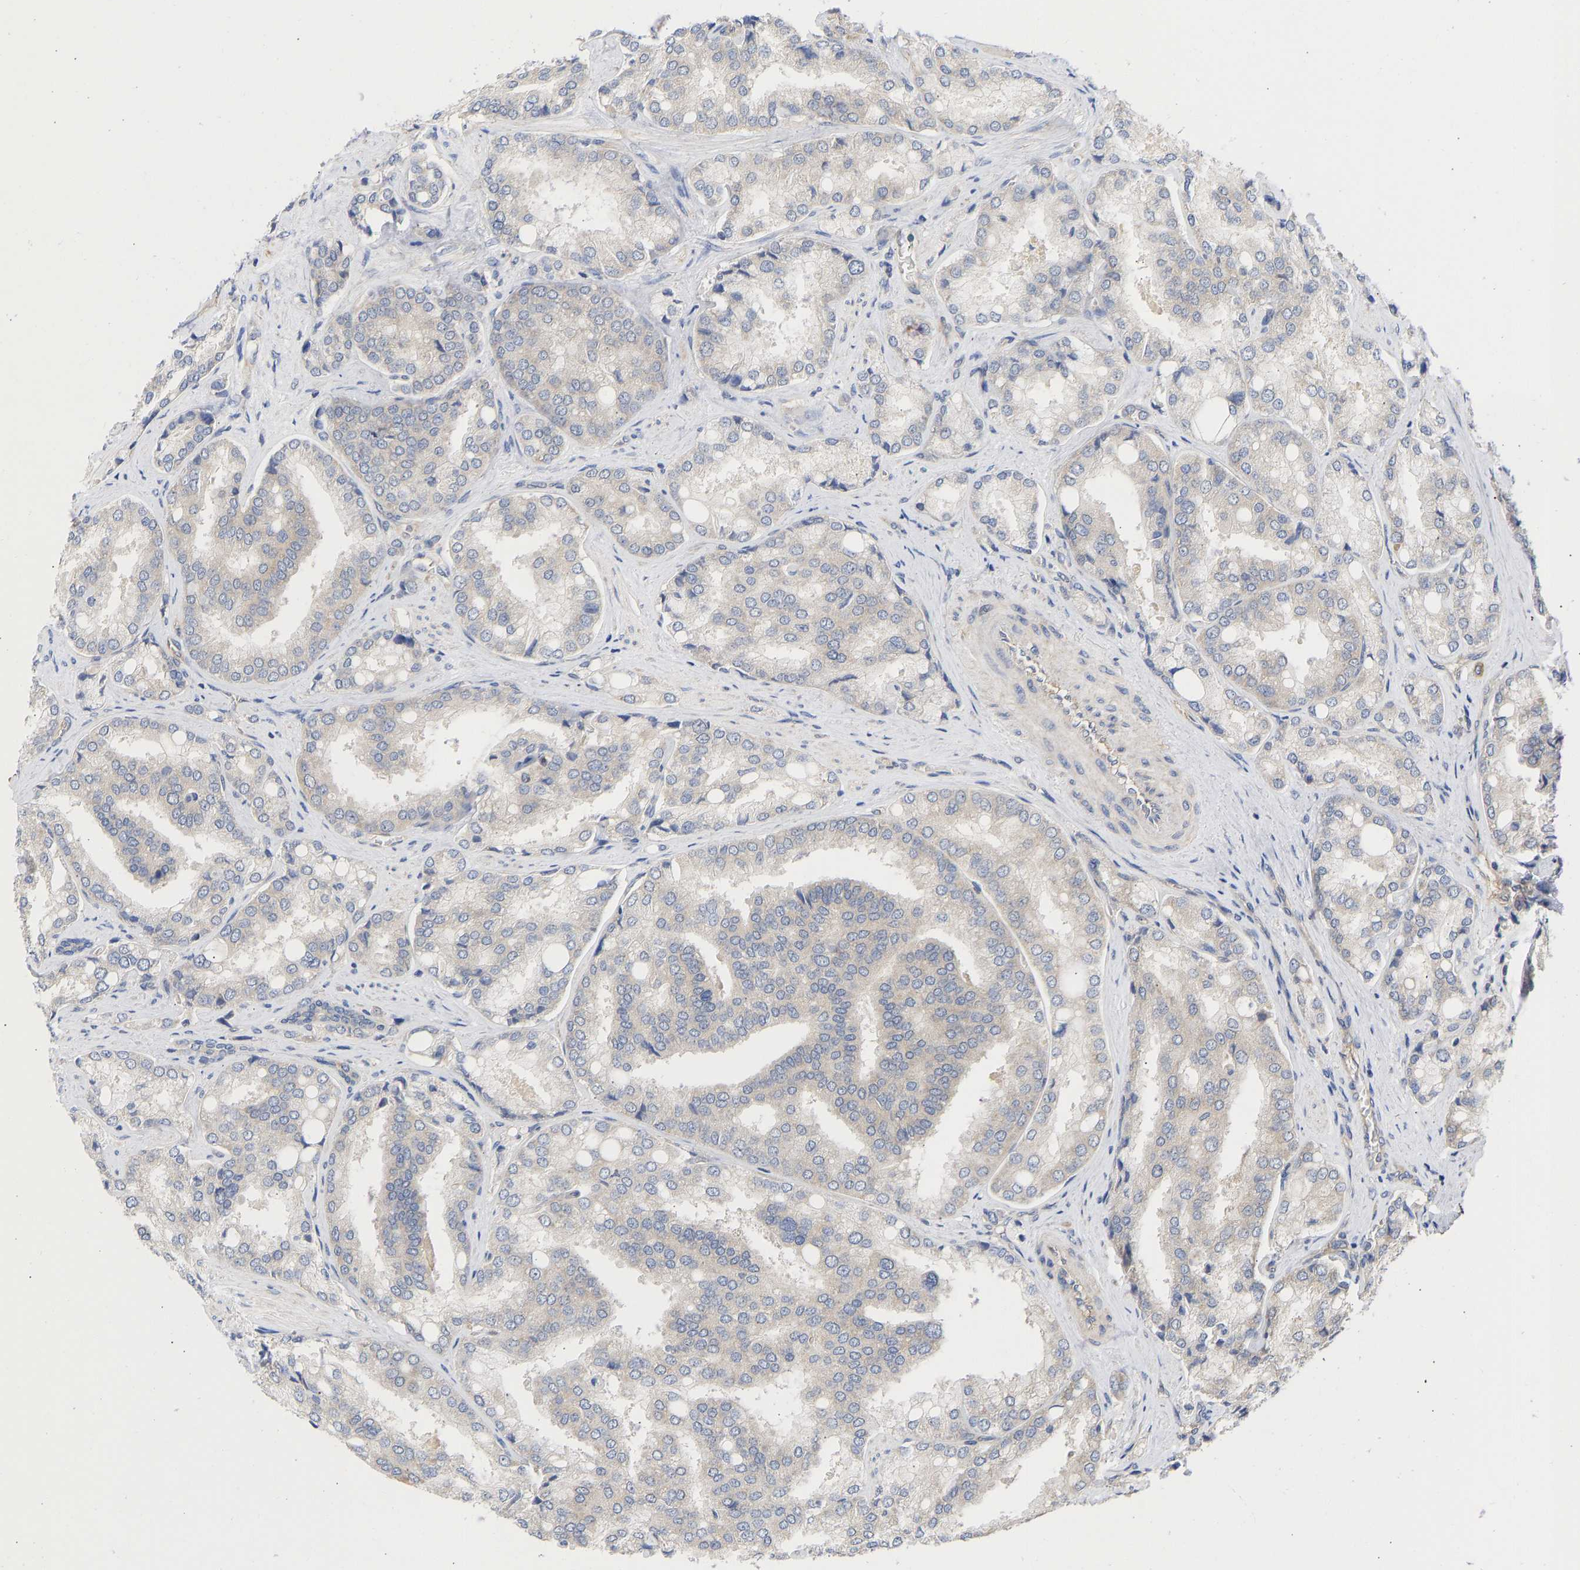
{"staining": {"intensity": "negative", "quantity": "none", "location": "none"}, "tissue": "prostate cancer", "cell_type": "Tumor cells", "image_type": "cancer", "snomed": [{"axis": "morphology", "description": "Adenocarcinoma, High grade"}, {"axis": "topography", "description": "Prostate"}], "caption": "Tumor cells are negative for protein expression in human adenocarcinoma (high-grade) (prostate). (DAB immunohistochemistry with hematoxylin counter stain).", "gene": "MAP2K3", "patient": {"sex": "male", "age": 50}}